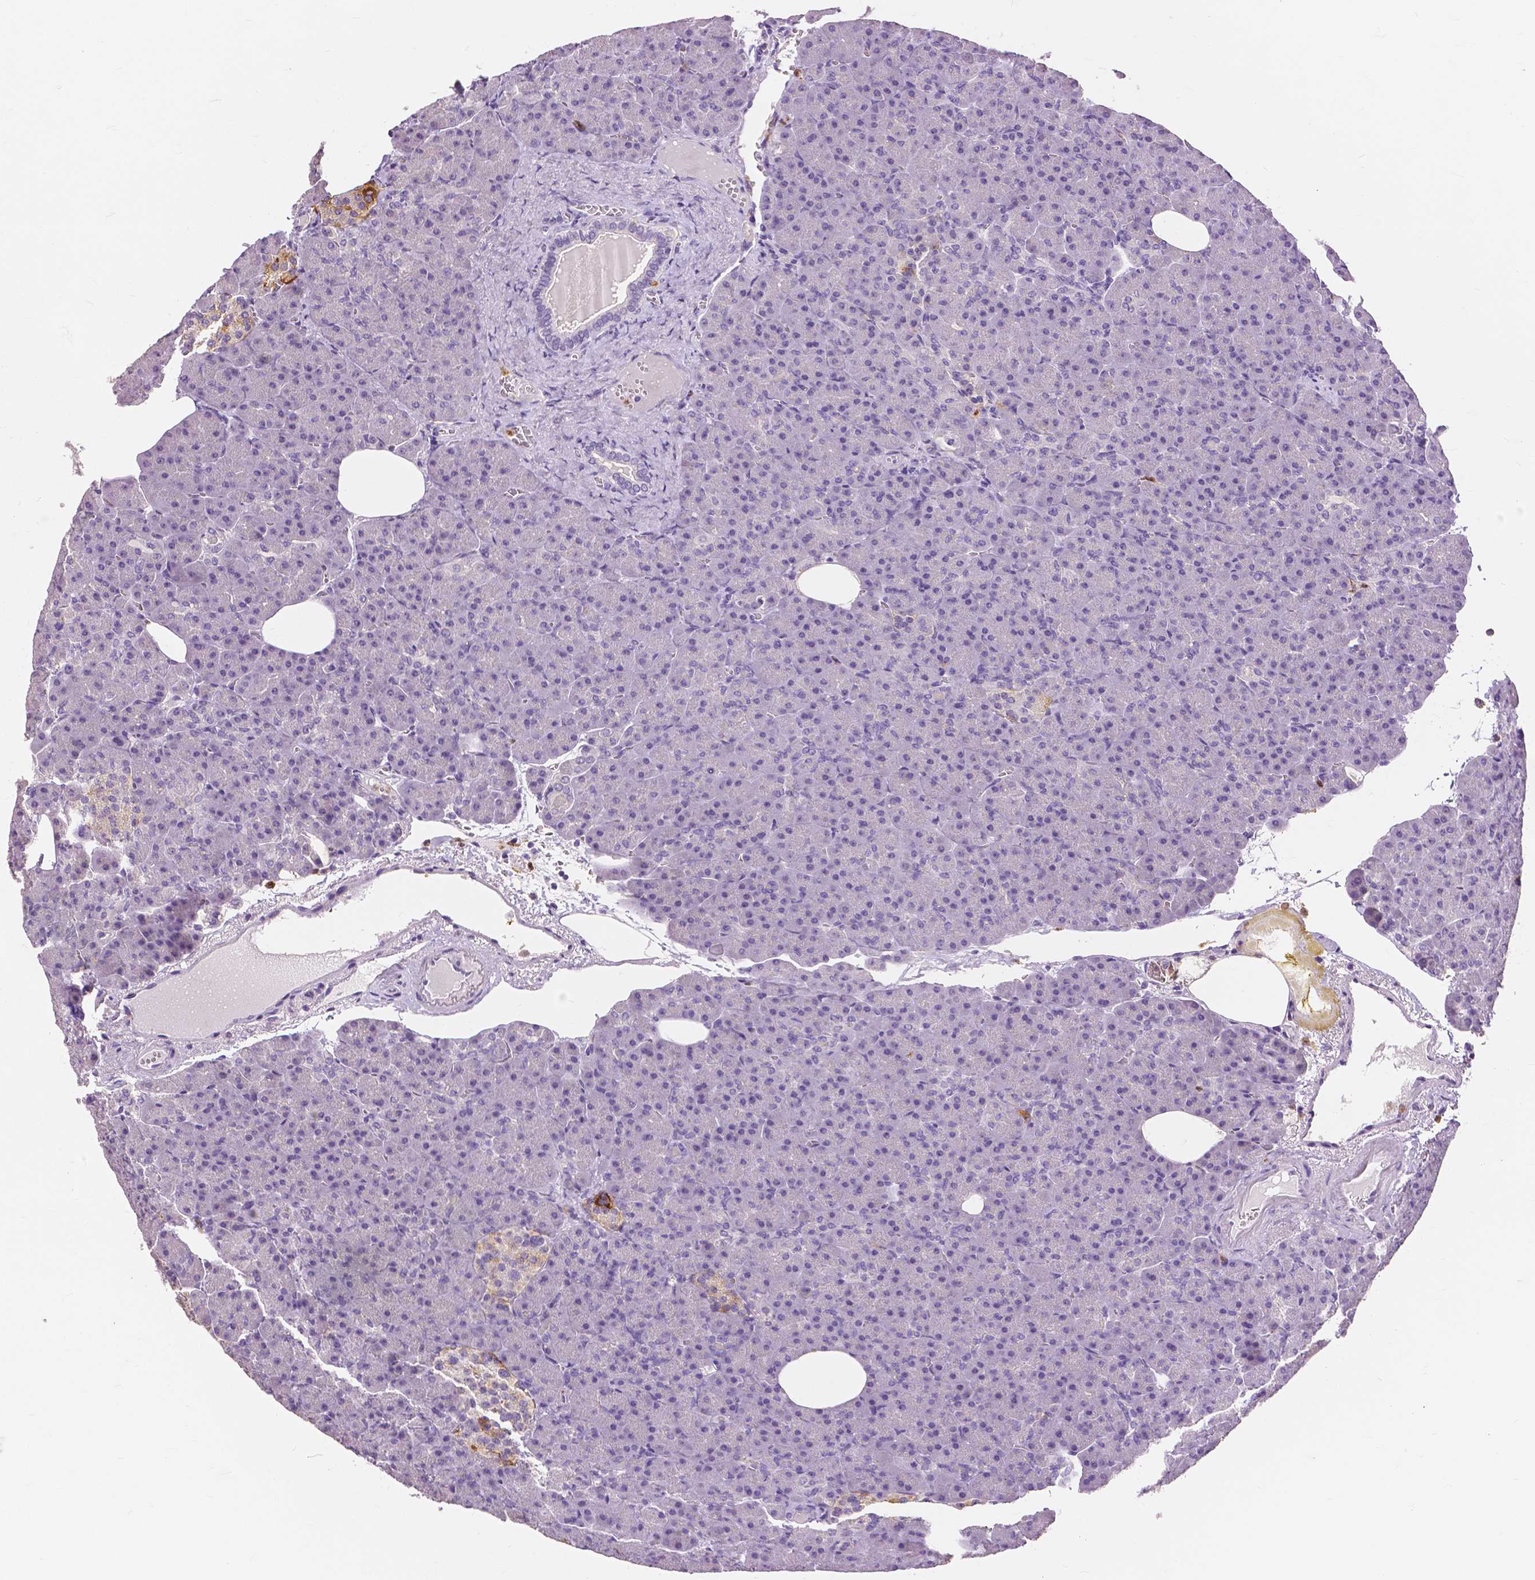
{"staining": {"intensity": "negative", "quantity": "none", "location": "none"}, "tissue": "pancreas", "cell_type": "Exocrine glandular cells", "image_type": "normal", "snomed": [{"axis": "morphology", "description": "Normal tissue, NOS"}, {"axis": "topography", "description": "Pancreas"}], "caption": "Immunohistochemistry photomicrograph of benign pancreas: human pancreas stained with DAB demonstrates no significant protein positivity in exocrine glandular cells. The staining is performed using DAB brown chromogen with nuclei counter-stained in using hematoxylin.", "gene": "CXCR2", "patient": {"sex": "female", "age": 74}}